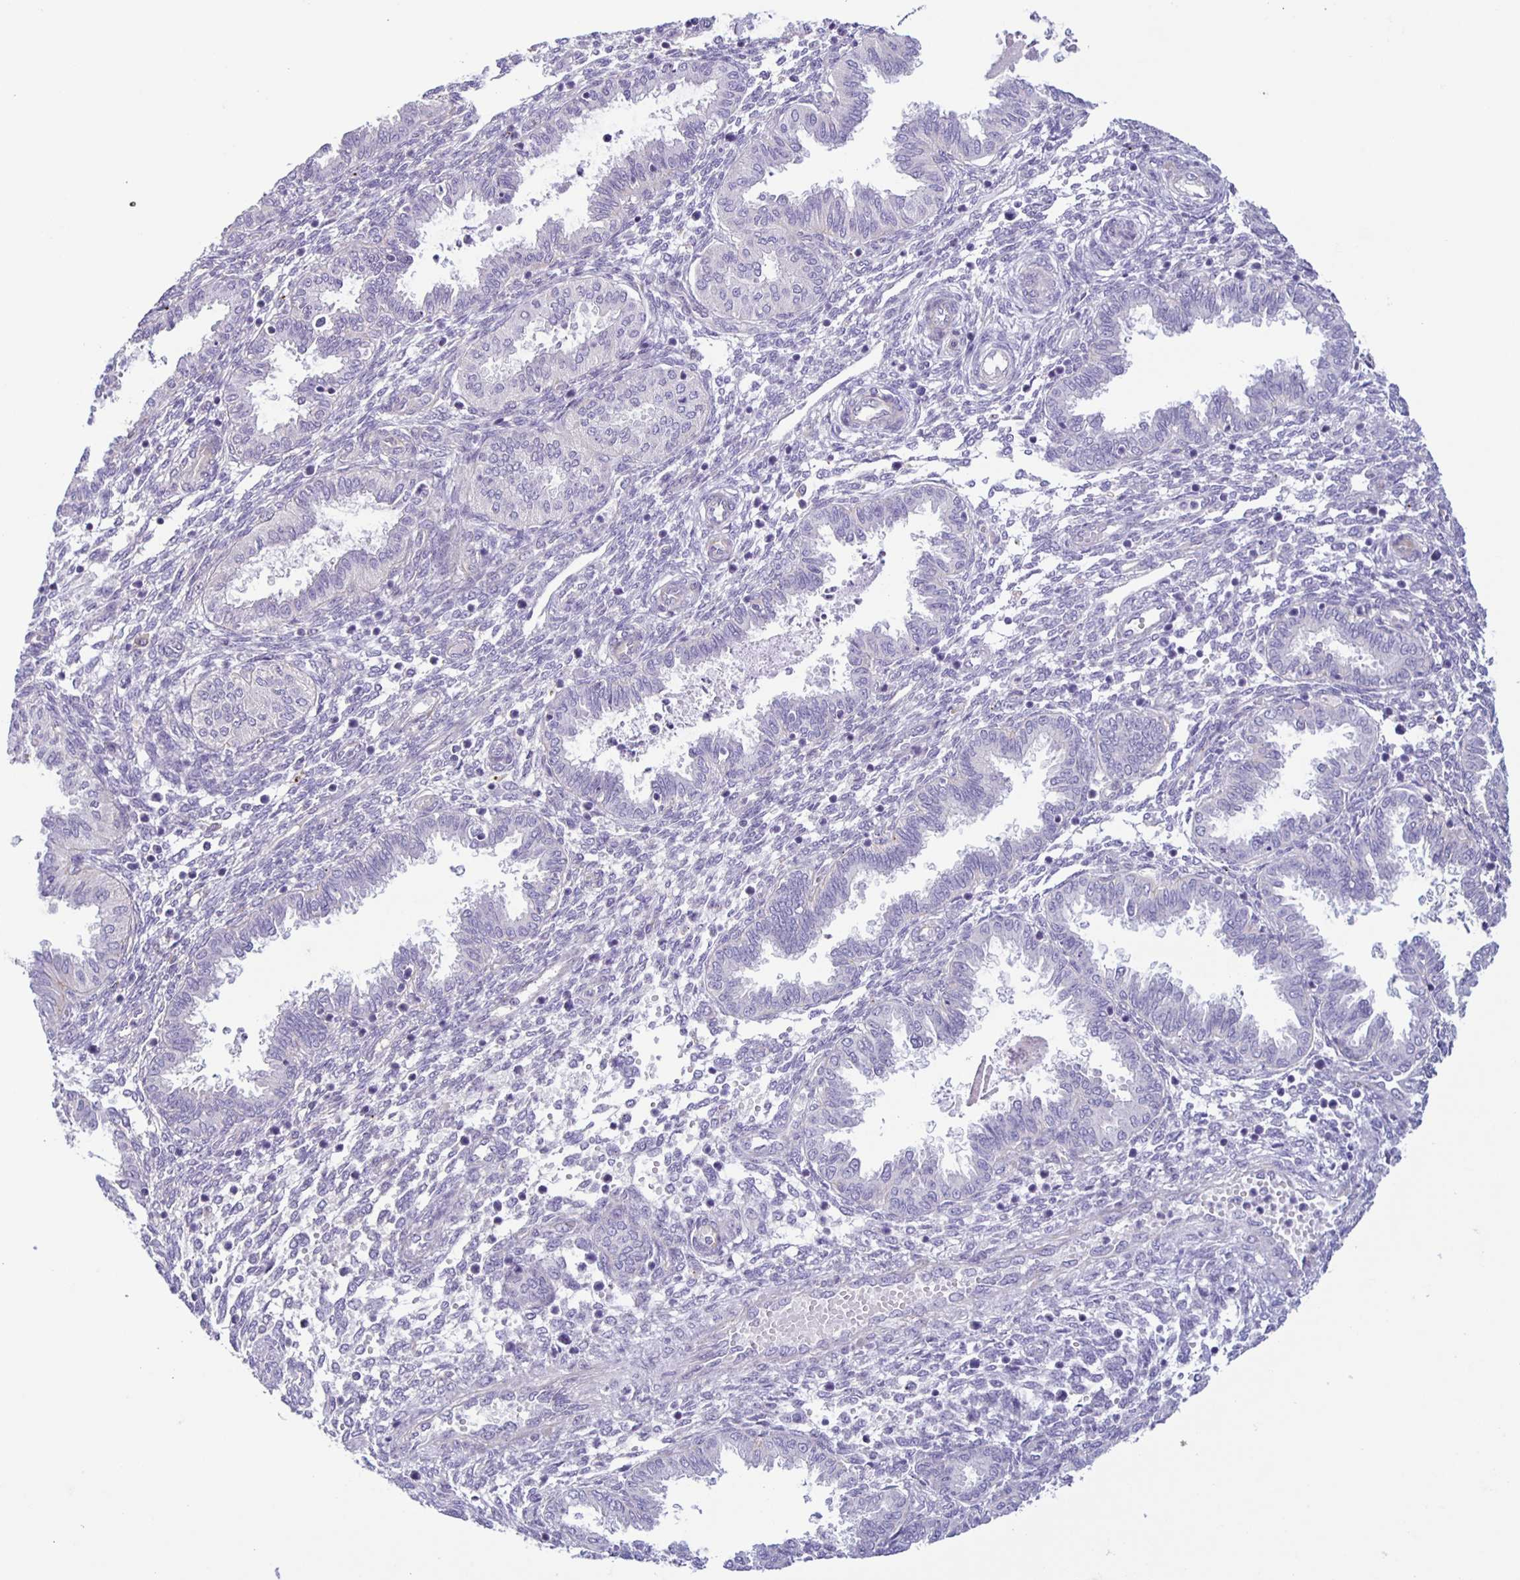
{"staining": {"intensity": "negative", "quantity": "none", "location": "none"}, "tissue": "endometrium", "cell_type": "Cells in endometrial stroma", "image_type": "normal", "snomed": [{"axis": "morphology", "description": "Normal tissue, NOS"}, {"axis": "topography", "description": "Endometrium"}], "caption": "Endometrium stained for a protein using IHC demonstrates no staining cells in endometrial stroma.", "gene": "BOLL", "patient": {"sex": "female", "age": 33}}